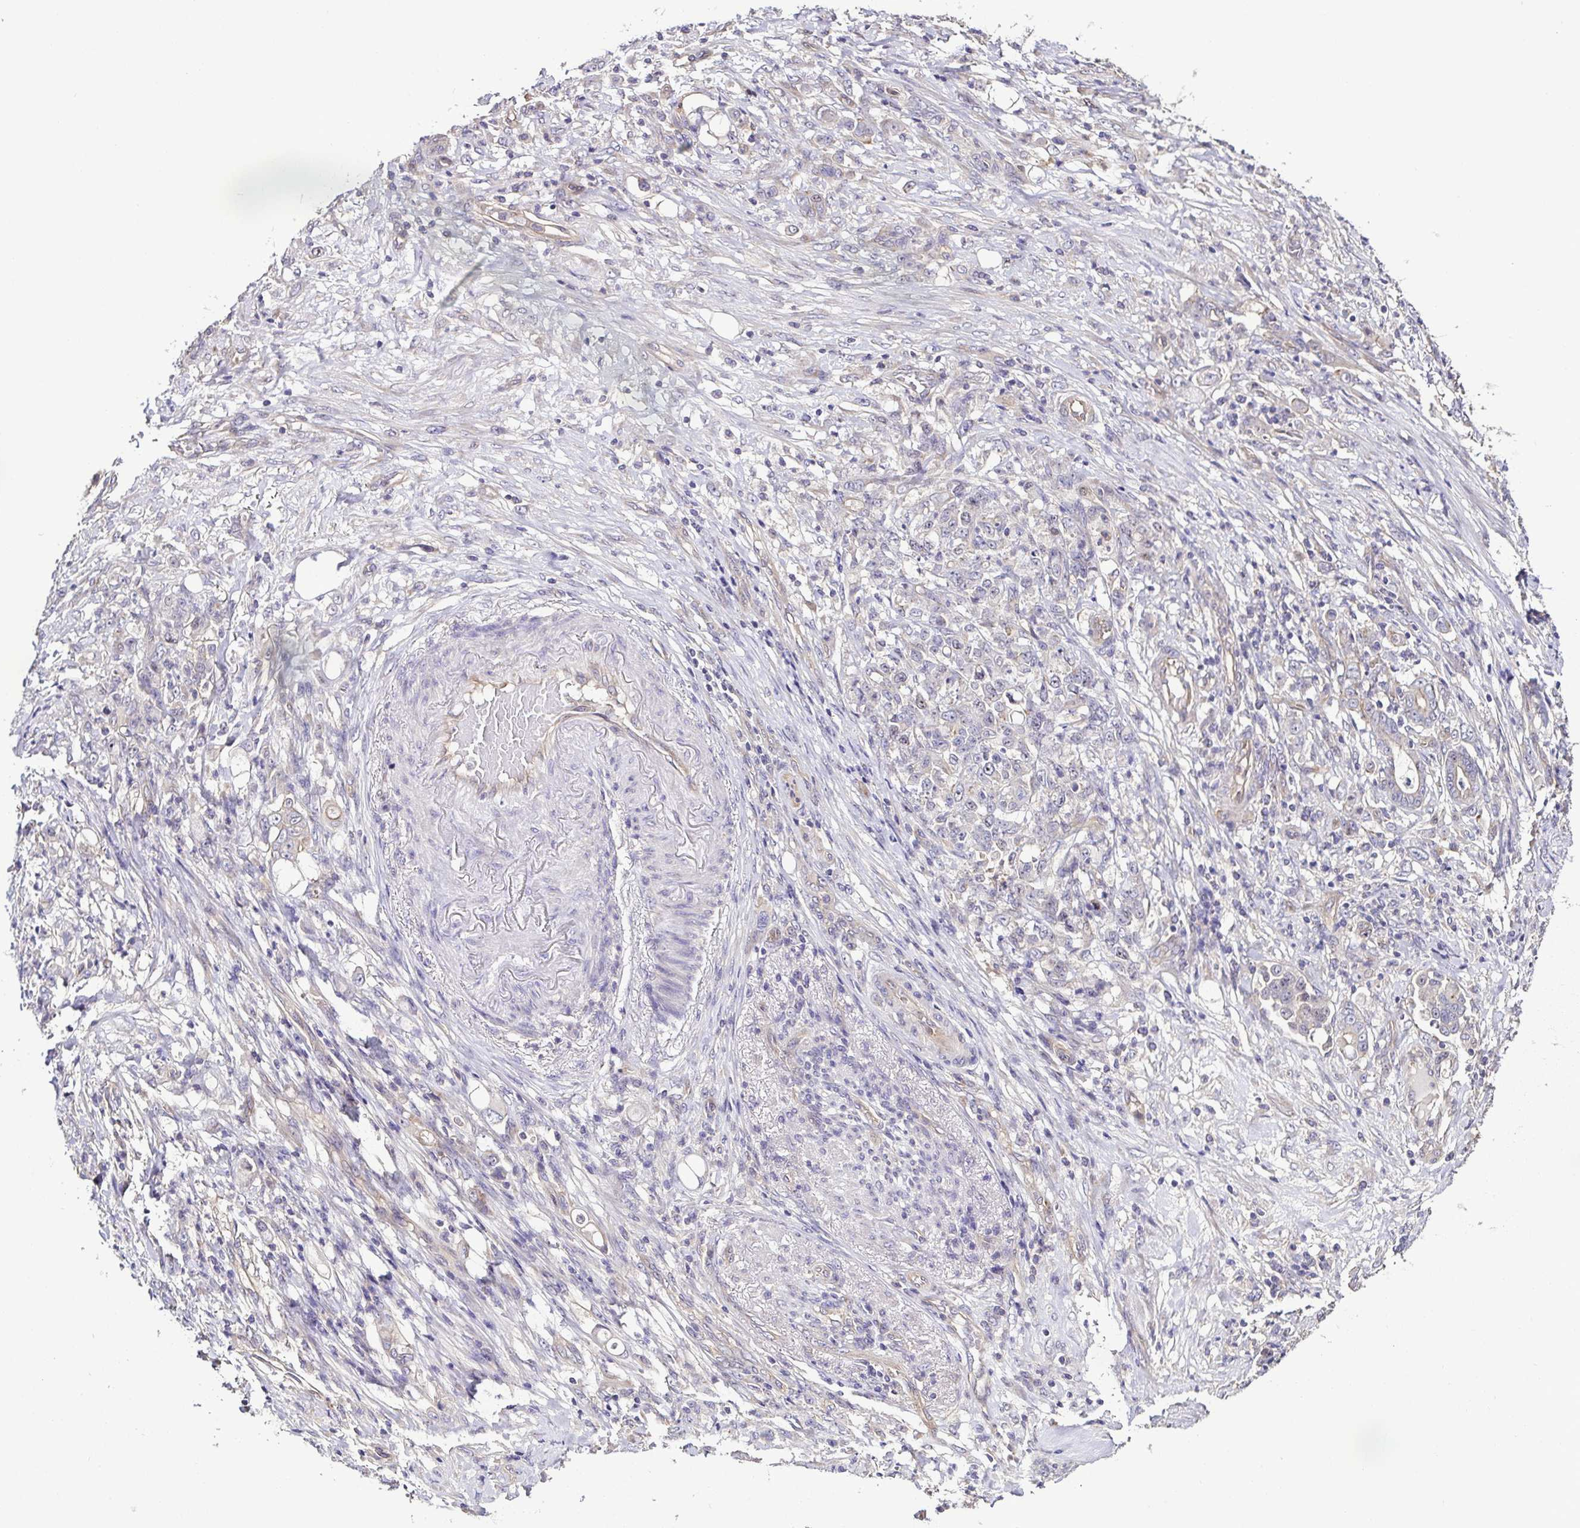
{"staining": {"intensity": "negative", "quantity": "none", "location": "none"}, "tissue": "stomach cancer", "cell_type": "Tumor cells", "image_type": "cancer", "snomed": [{"axis": "morphology", "description": "Adenocarcinoma, NOS"}, {"axis": "topography", "description": "Stomach"}], "caption": "This is a image of immunohistochemistry (IHC) staining of stomach cancer (adenocarcinoma), which shows no positivity in tumor cells.", "gene": "LMOD2", "patient": {"sex": "female", "age": 79}}